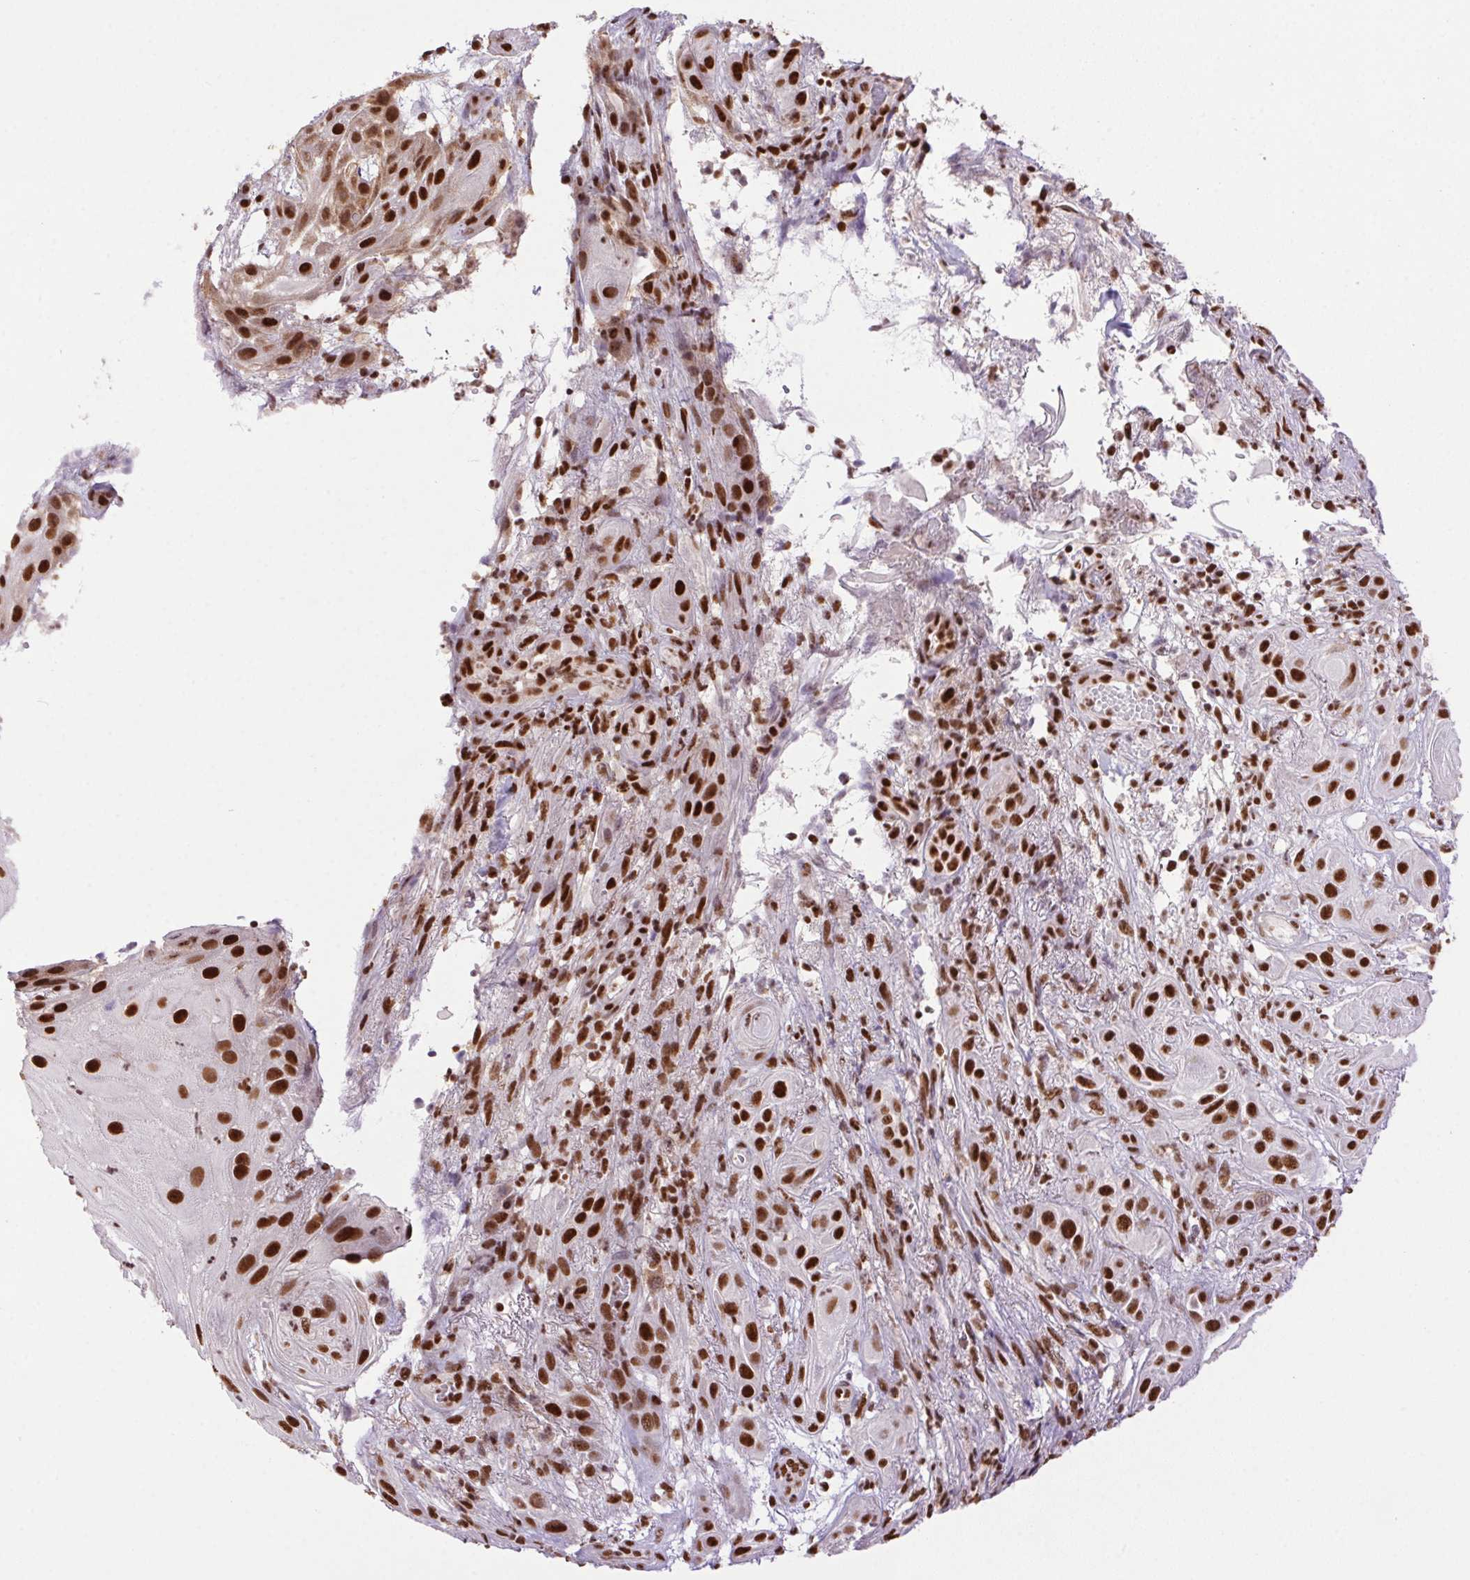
{"staining": {"intensity": "strong", "quantity": ">75%", "location": "nuclear"}, "tissue": "skin cancer", "cell_type": "Tumor cells", "image_type": "cancer", "snomed": [{"axis": "morphology", "description": "Squamous cell carcinoma, NOS"}, {"axis": "topography", "description": "Skin"}], "caption": "Skin cancer stained for a protein (brown) shows strong nuclear positive staining in approximately >75% of tumor cells.", "gene": "ZNF207", "patient": {"sex": "male", "age": 62}}